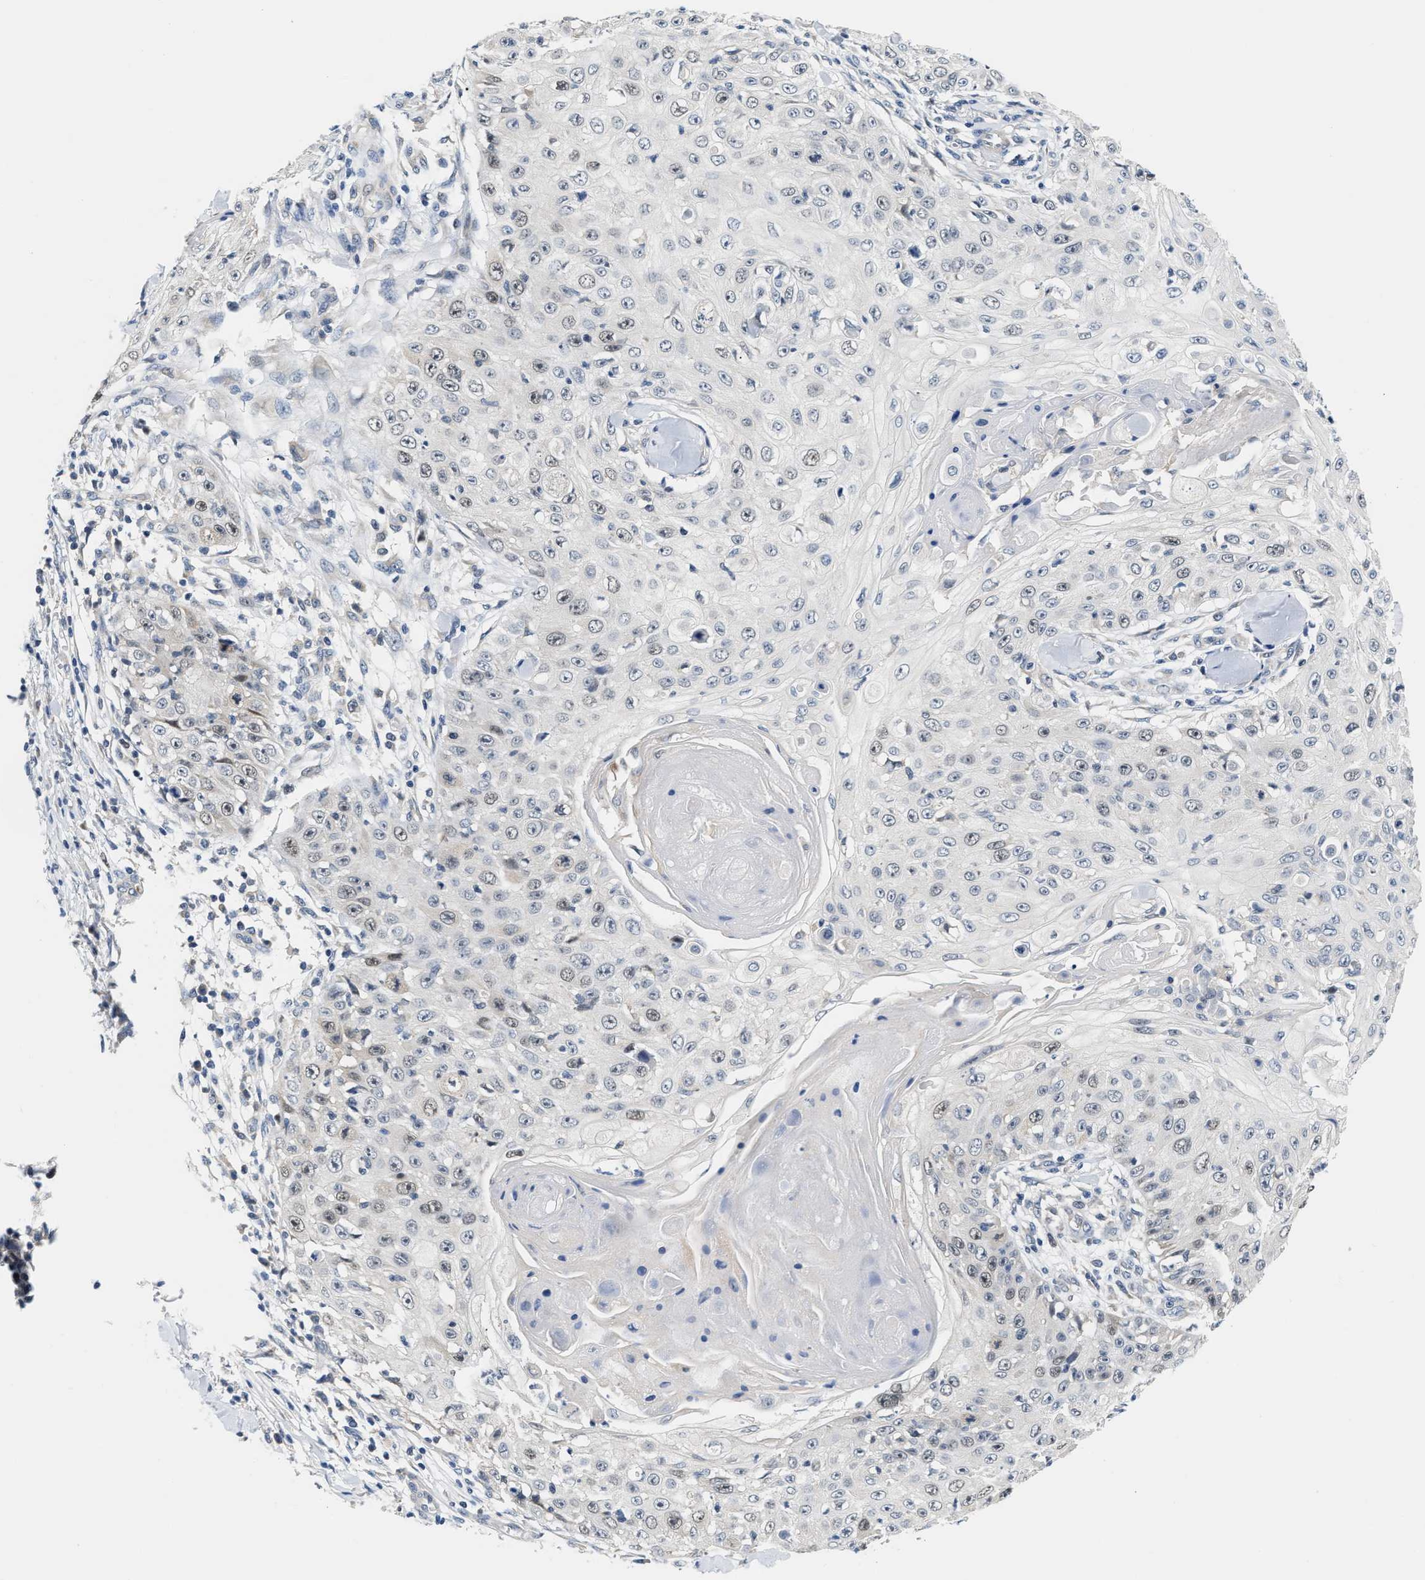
{"staining": {"intensity": "negative", "quantity": "none", "location": "none"}, "tissue": "skin cancer", "cell_type": "Tumor cells", "image_type": "cancer", "snomed": [{"axis": "morphology", "description": "Squamous cell carcinoma, NOS"}, {"axis": "topography", "description": "Skin"}], "caption": "Tumor cells are negative for brown protein staining in skin cancer (squamous cell carcinoma).", "gene": "CLGN", "patient": {"sex": "male", "age": 86}}